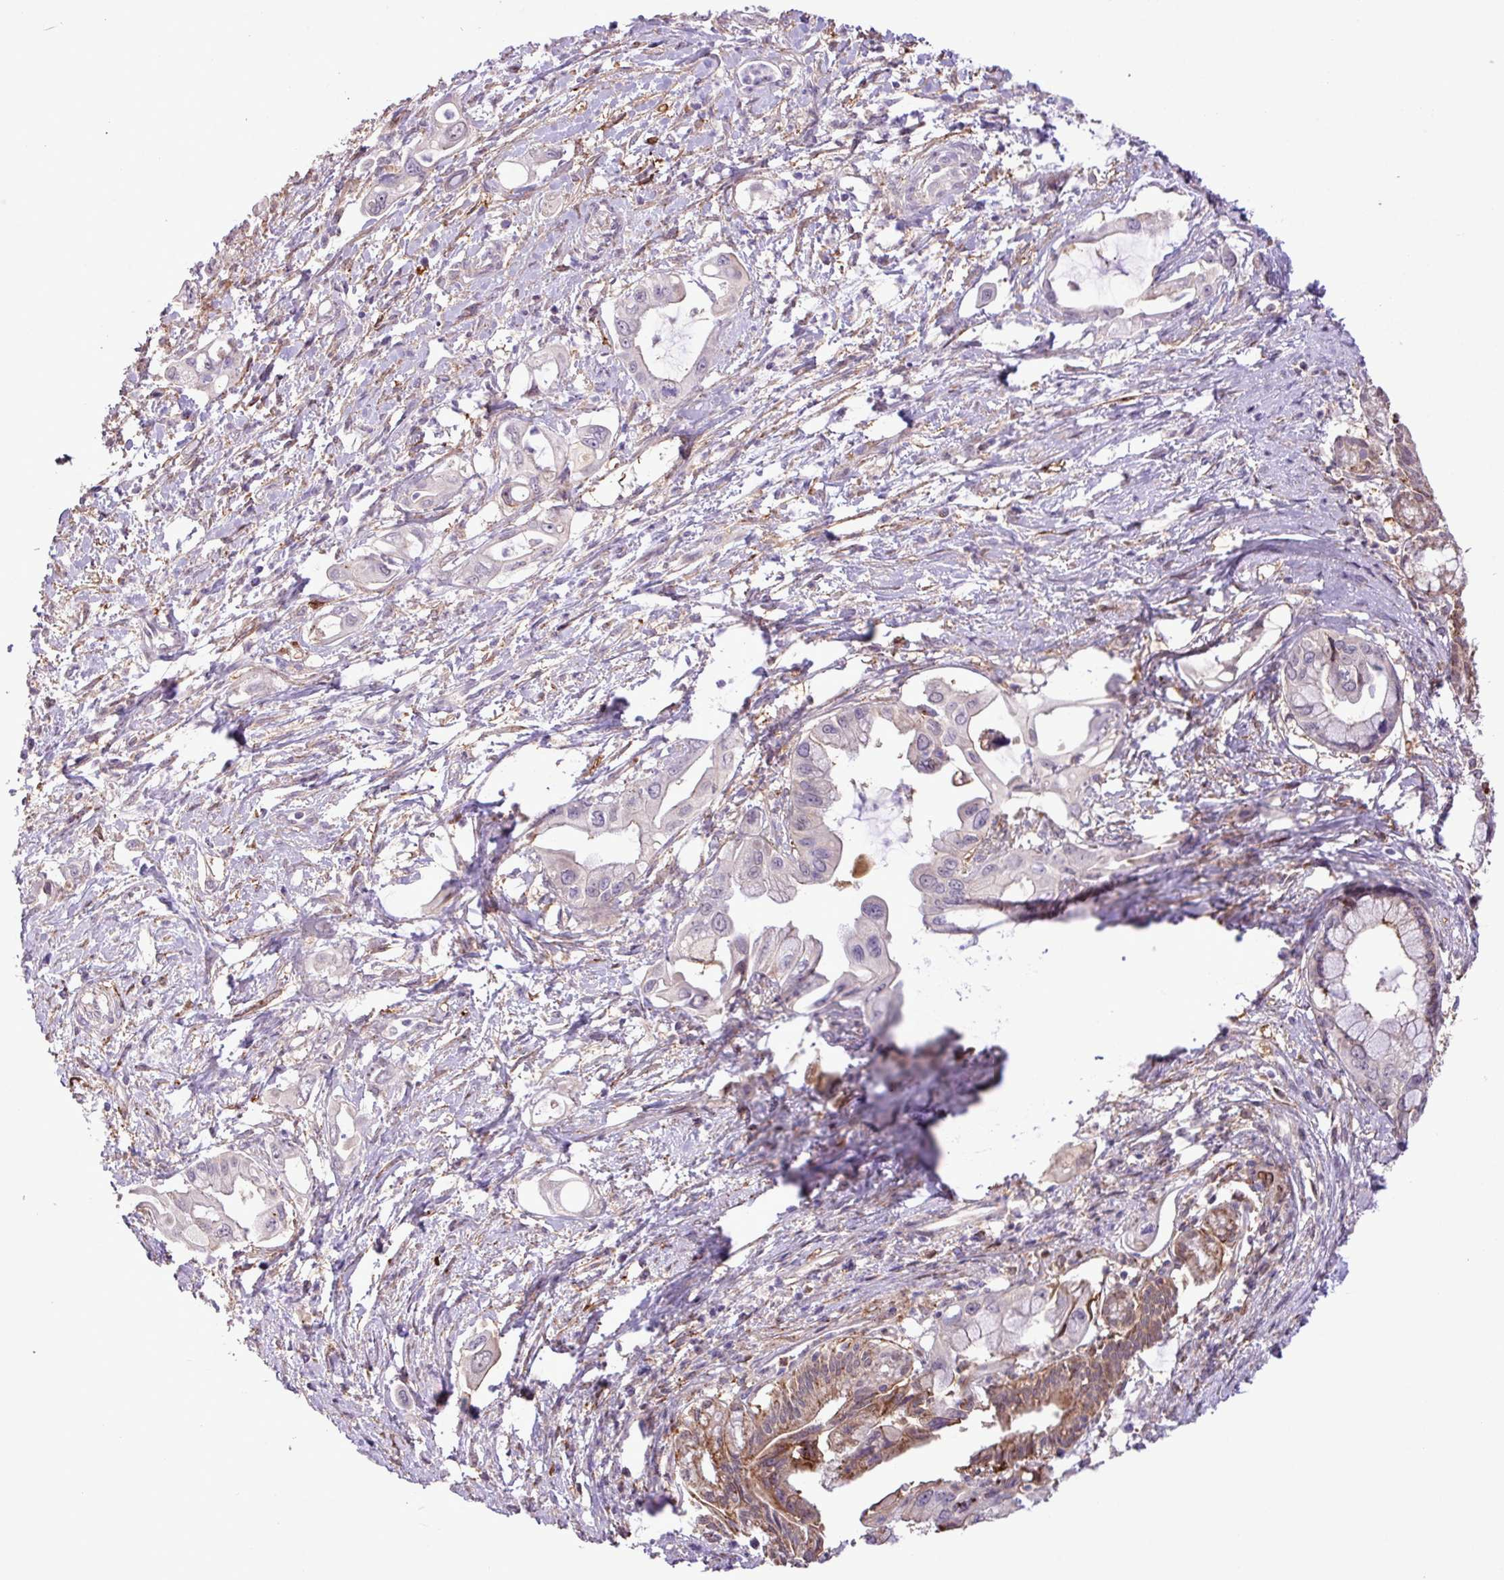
{"staining": {"intensity": "moderate", "quantity": "<25%", "location": "cytoplasmic/membranous"}, "tissue": "pancreatic cancer", "cell_type": "Tumor cells", "image_type": "cancer", "snomed": [{"axis": "morphology", "description": "Adenocarcinoma, NOS"}, {"axis": "topography", "description": "Pancreas"}], "caption": "Adenocarcinoma (pancreatic) stained for a protein (brown) demonstrates moderate cytoplasmic/membranous positive staining in approximately <25% of tumor cells.", "gene": "RPP25L", "patient": {"sex": "male", "age": 61}}